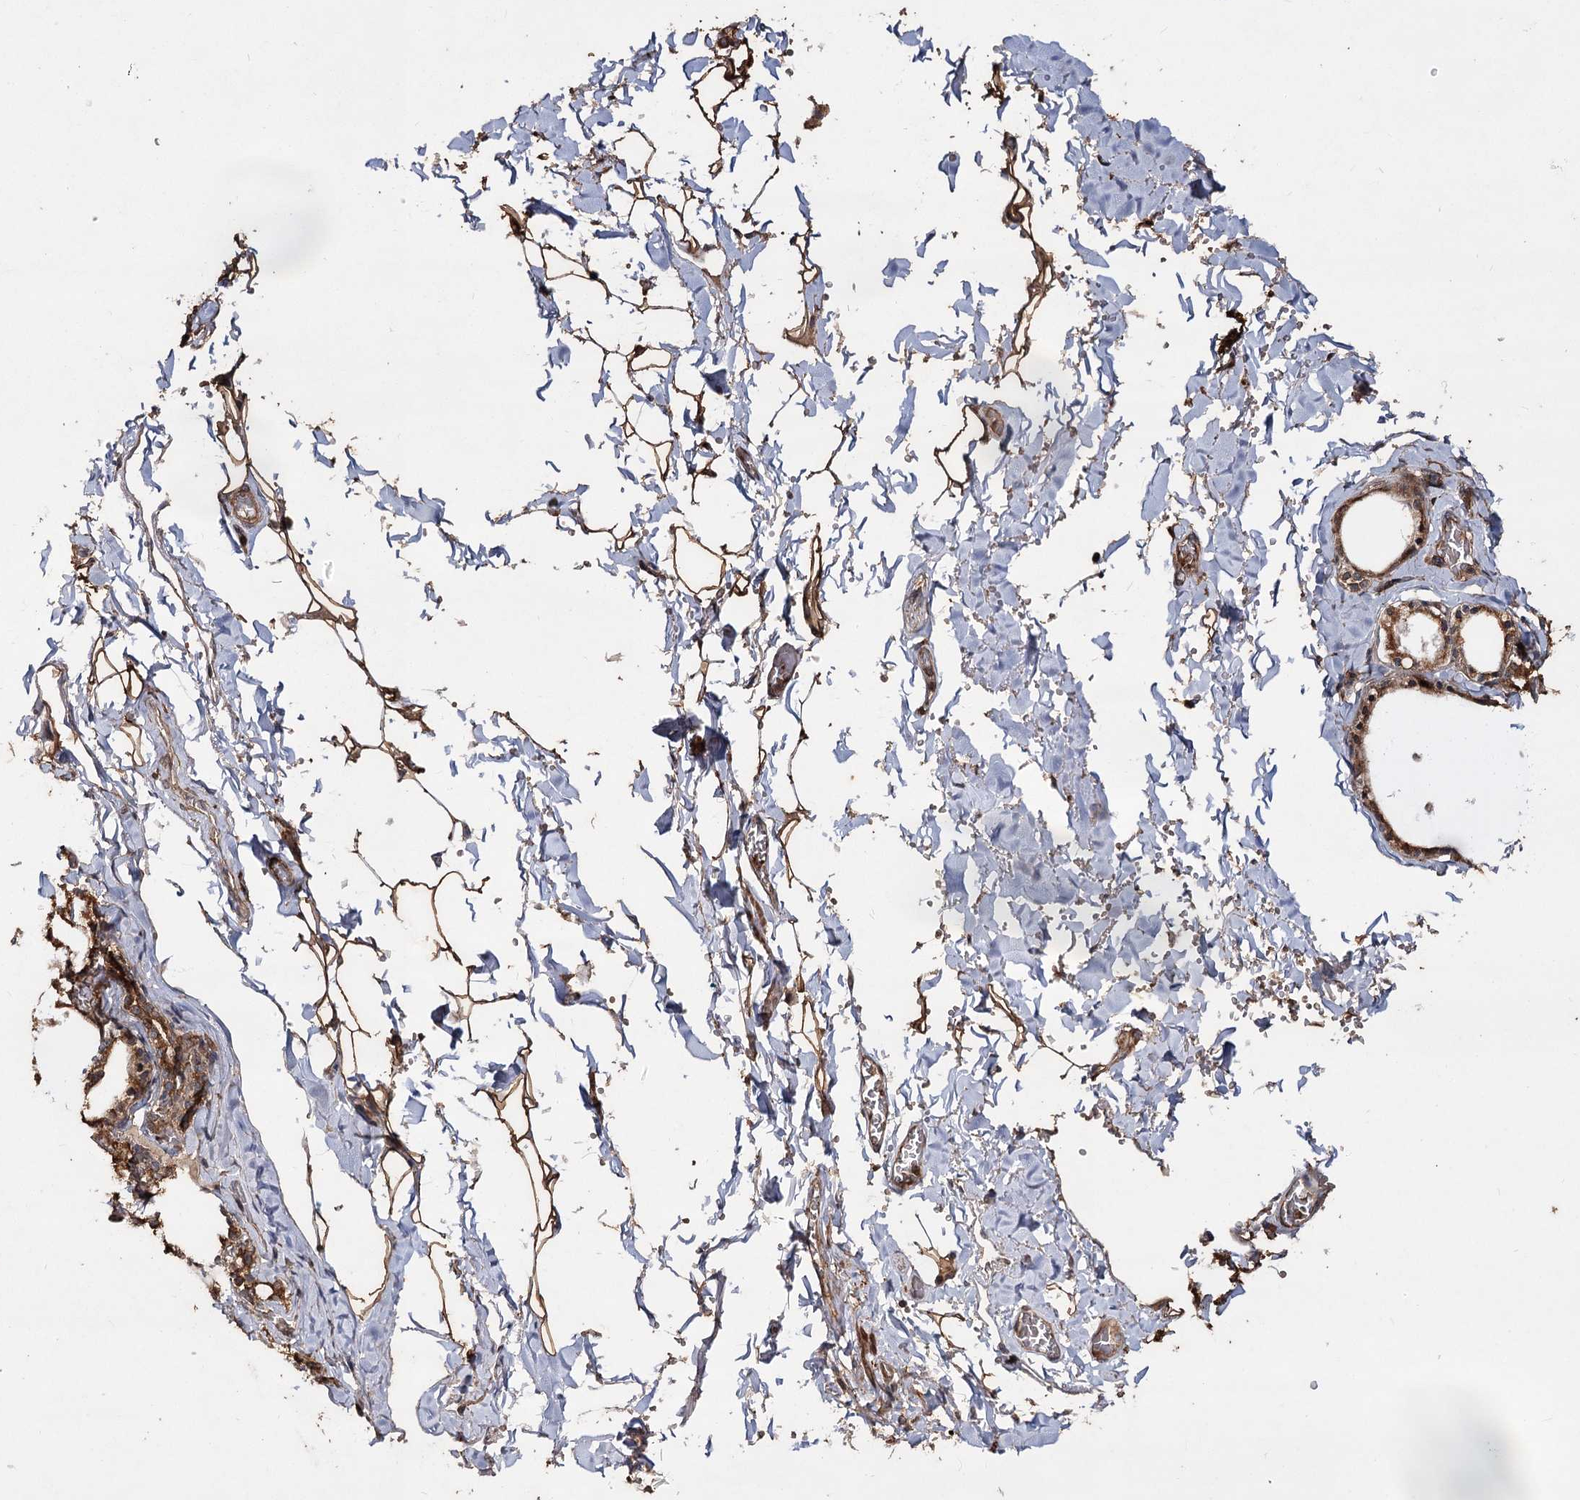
{"staining": {"intensity": "strong", "quantity": ">75%", "location": "cytoplasmic/membranous"}, "tissue": "thyroid gland", "cell_type": "Glandular cells", "image_type": "normal", "snomed": [{"axis": "morphology", "description": "Normal tissue, NOS"}, {"axis": "topography", "description": "Thyroid gland"}], "caption": "A brown stain shows strong cytoplasmic/membranous staining of a protein in glandular cells of unremarkable thyroid gland. The staining was performed using DAB to visualize the protein expression in brown, while the nuclei were stained in blue with hematoxylin (Magnification: 20x).", "gene": "PIK3C2A", "patient": {"sex": "male", "age": 56}}